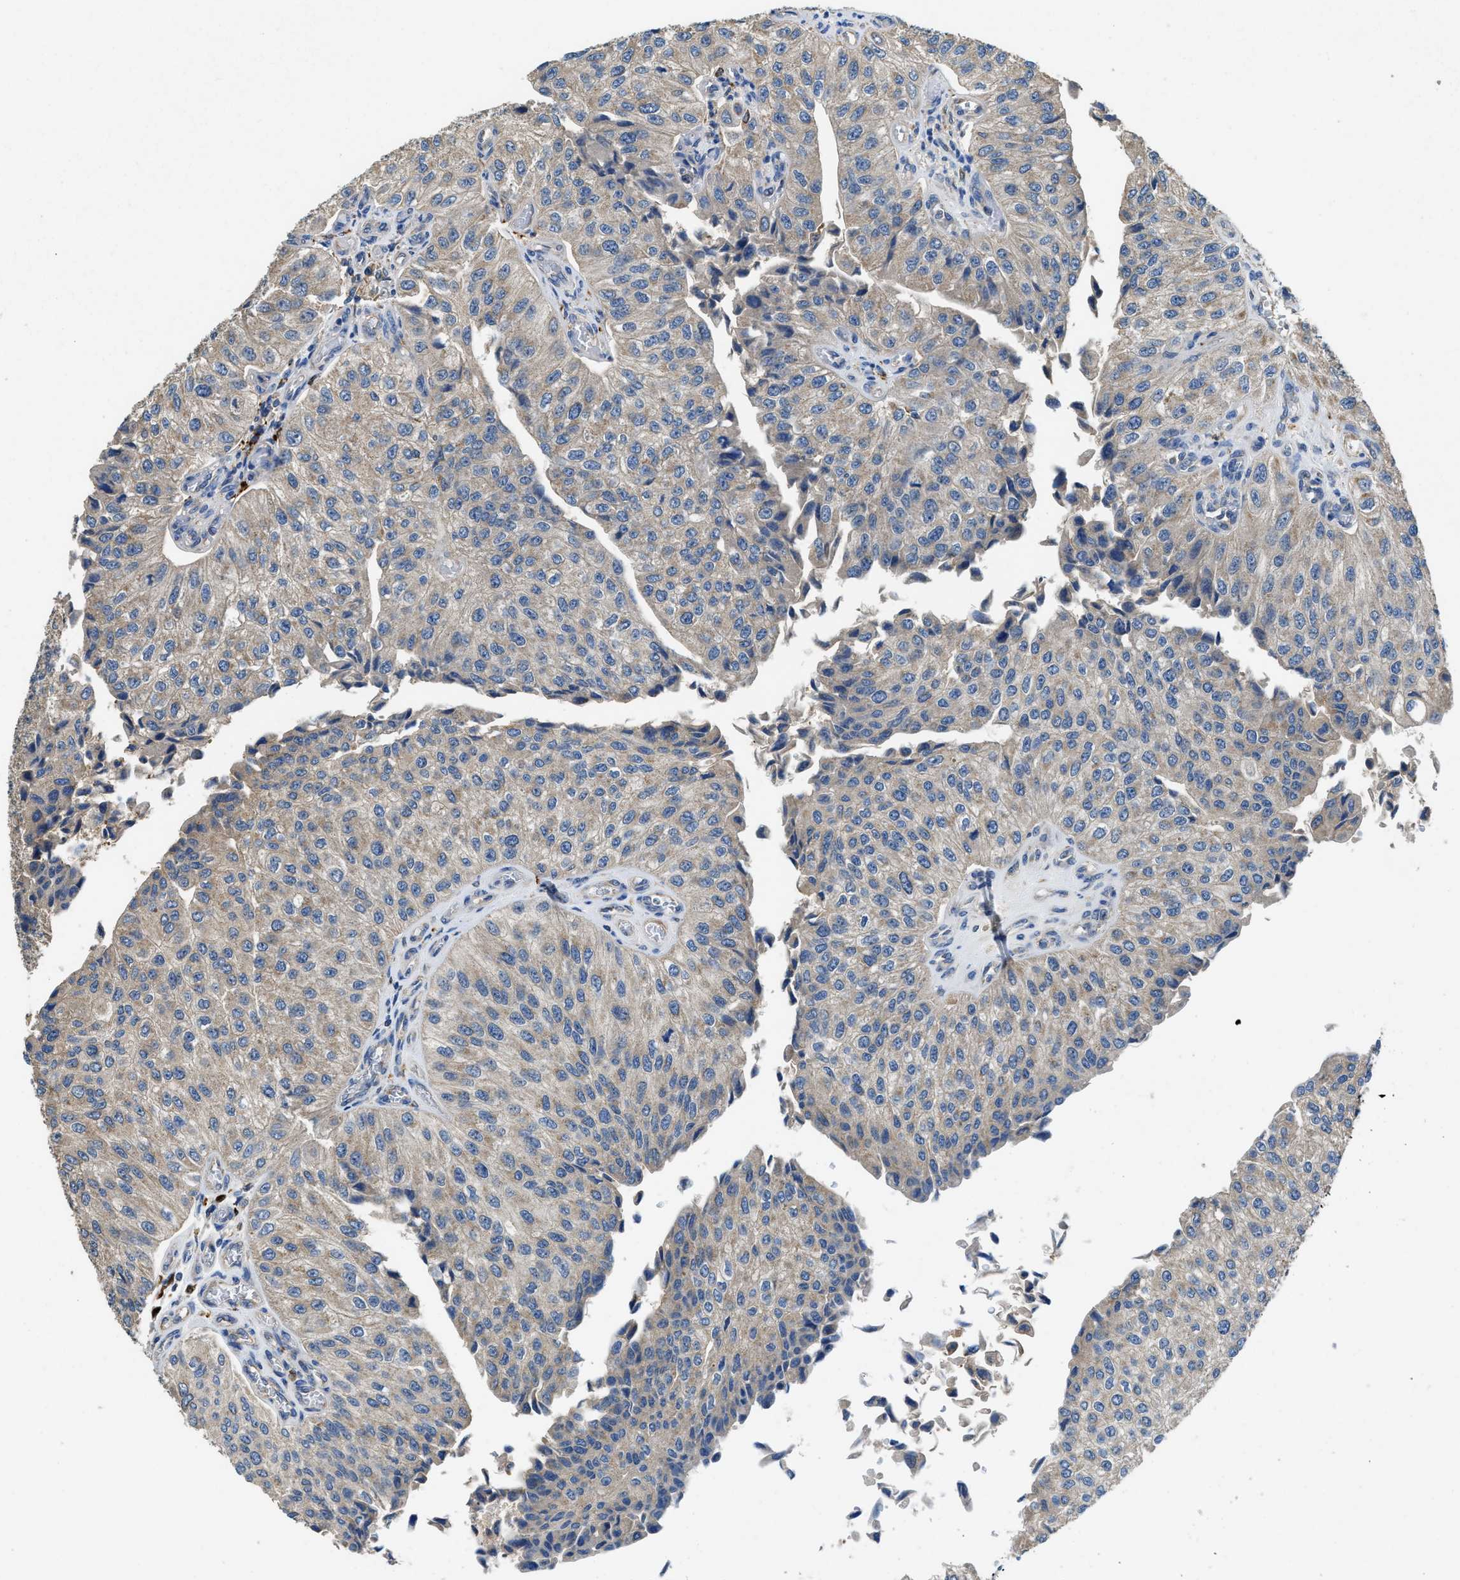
{"staining": {"intensity": "weak", "quantity": "<25%", "location": "cytoplasmic/membranous"}, "tissue": "urothelial cancer", "cell_type": "Tumor cells", "image_type": "cancer", "snomed": [{"axis": "morphology", "description": "Urothelial carcinoma, High grade"}, {"axis": "topography", "description": "Kidney"}, {"axis": "topography", "description": "Urinary bladder"}], "caption": "Urothelial cancer was stained to show a protein in brown. There is no significant staining in tumor cells.", "gene": "CDK15", "patient": {"sex": "male", "age": 77}}